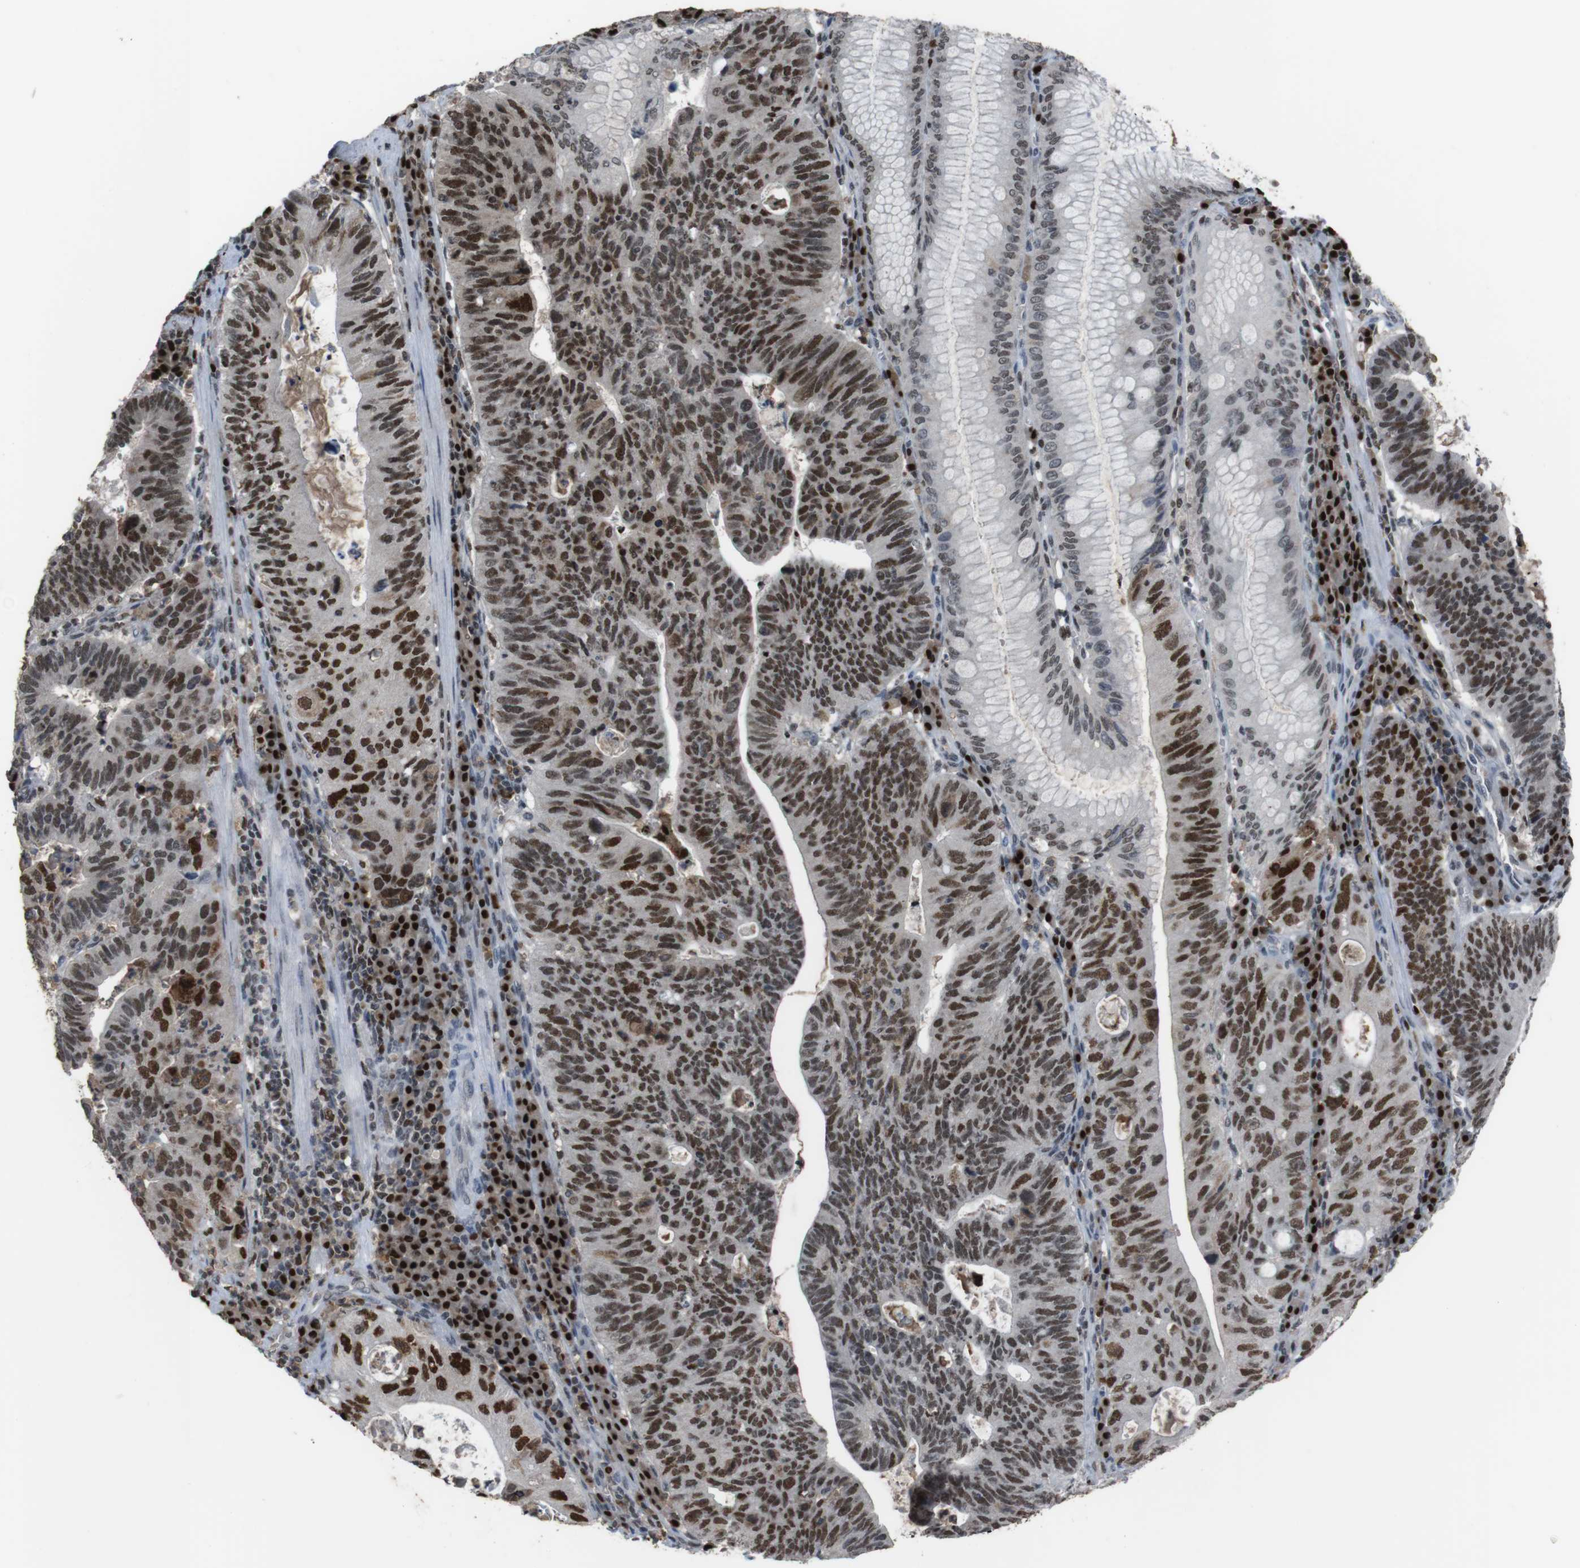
{"staining": {"intensity": "strong", "quantity": ">75%", "location": "nuclear"}, "tissue": "stomach cancer", "cell_type": "Tumor cells", "image_type": "cancer", "snomed": [{"axis": "morphology", "description": "Adenocarcinoma, NOS"}, {"axis": "topography", "description": "Stomach"}], "caption": "Protein expression by IHC demonstrates strong nuclear staining in about >75% of tumor cells in adenocarcinoma (stomach).", "gene": "SUB1", "patient": {"sex": "male", "age": 59}}